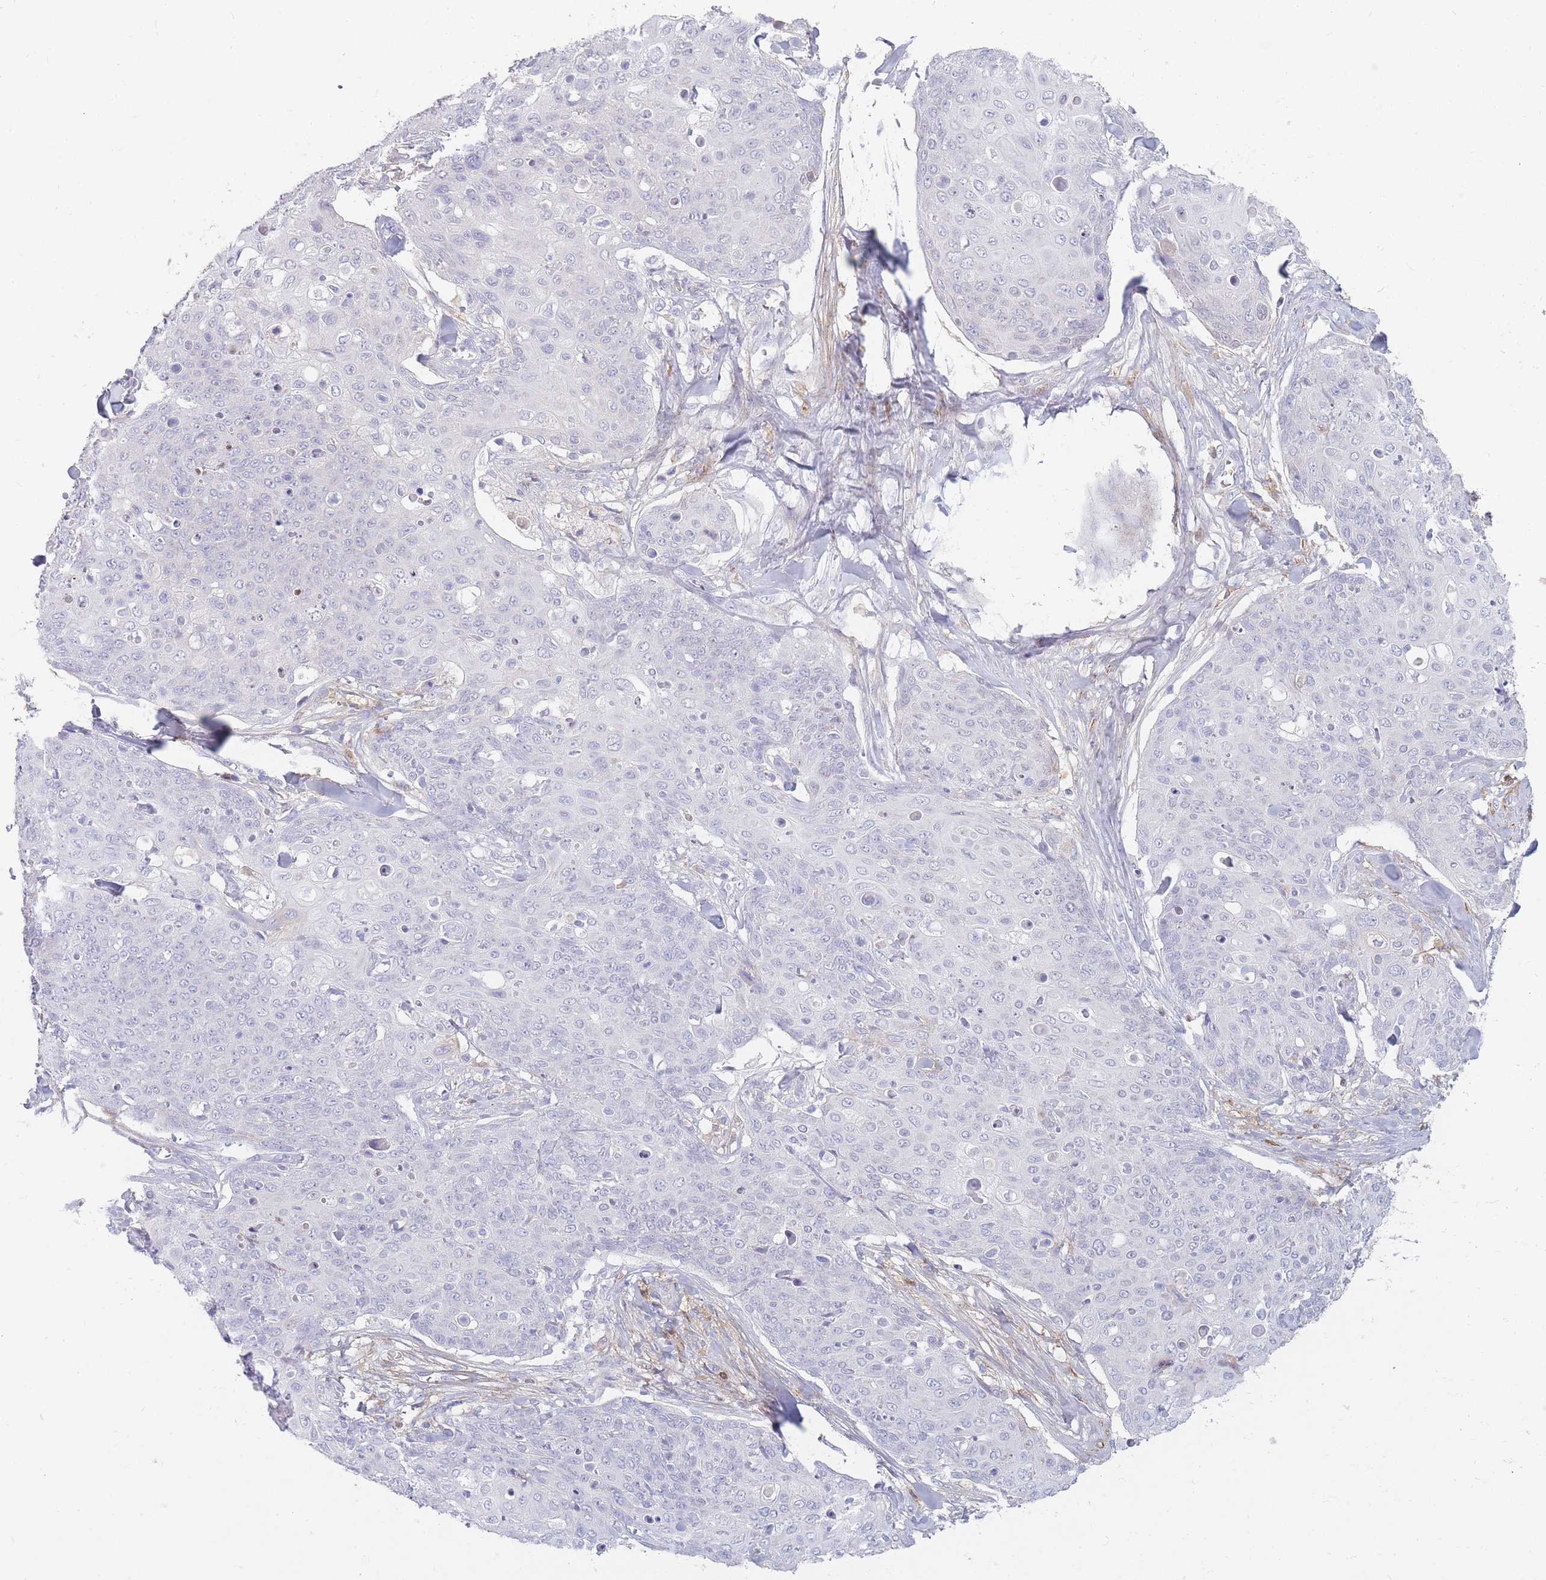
{"staining": {"intensity": "negative", "quantity": "none", "location": "none"}, "tissue": "skin cancer", "cell_type": "Tumor cells", "image_type": "cancer", "snomed": [{"axis": "morphology", "description": "Squamous cell carcinoma, NOS"}, {"axis": "topography", "description": "Skin"}, {"axis": "topography", "description": "Vulva"}], "caption": "An immunohistochemistry image of squamous cell carcinoma (skin) is shown. There is no staining in tumor cells of squamous cell carcinoma (skin).", "gene": "PRG4", "patient": {"sex": "female", "age": 85}}